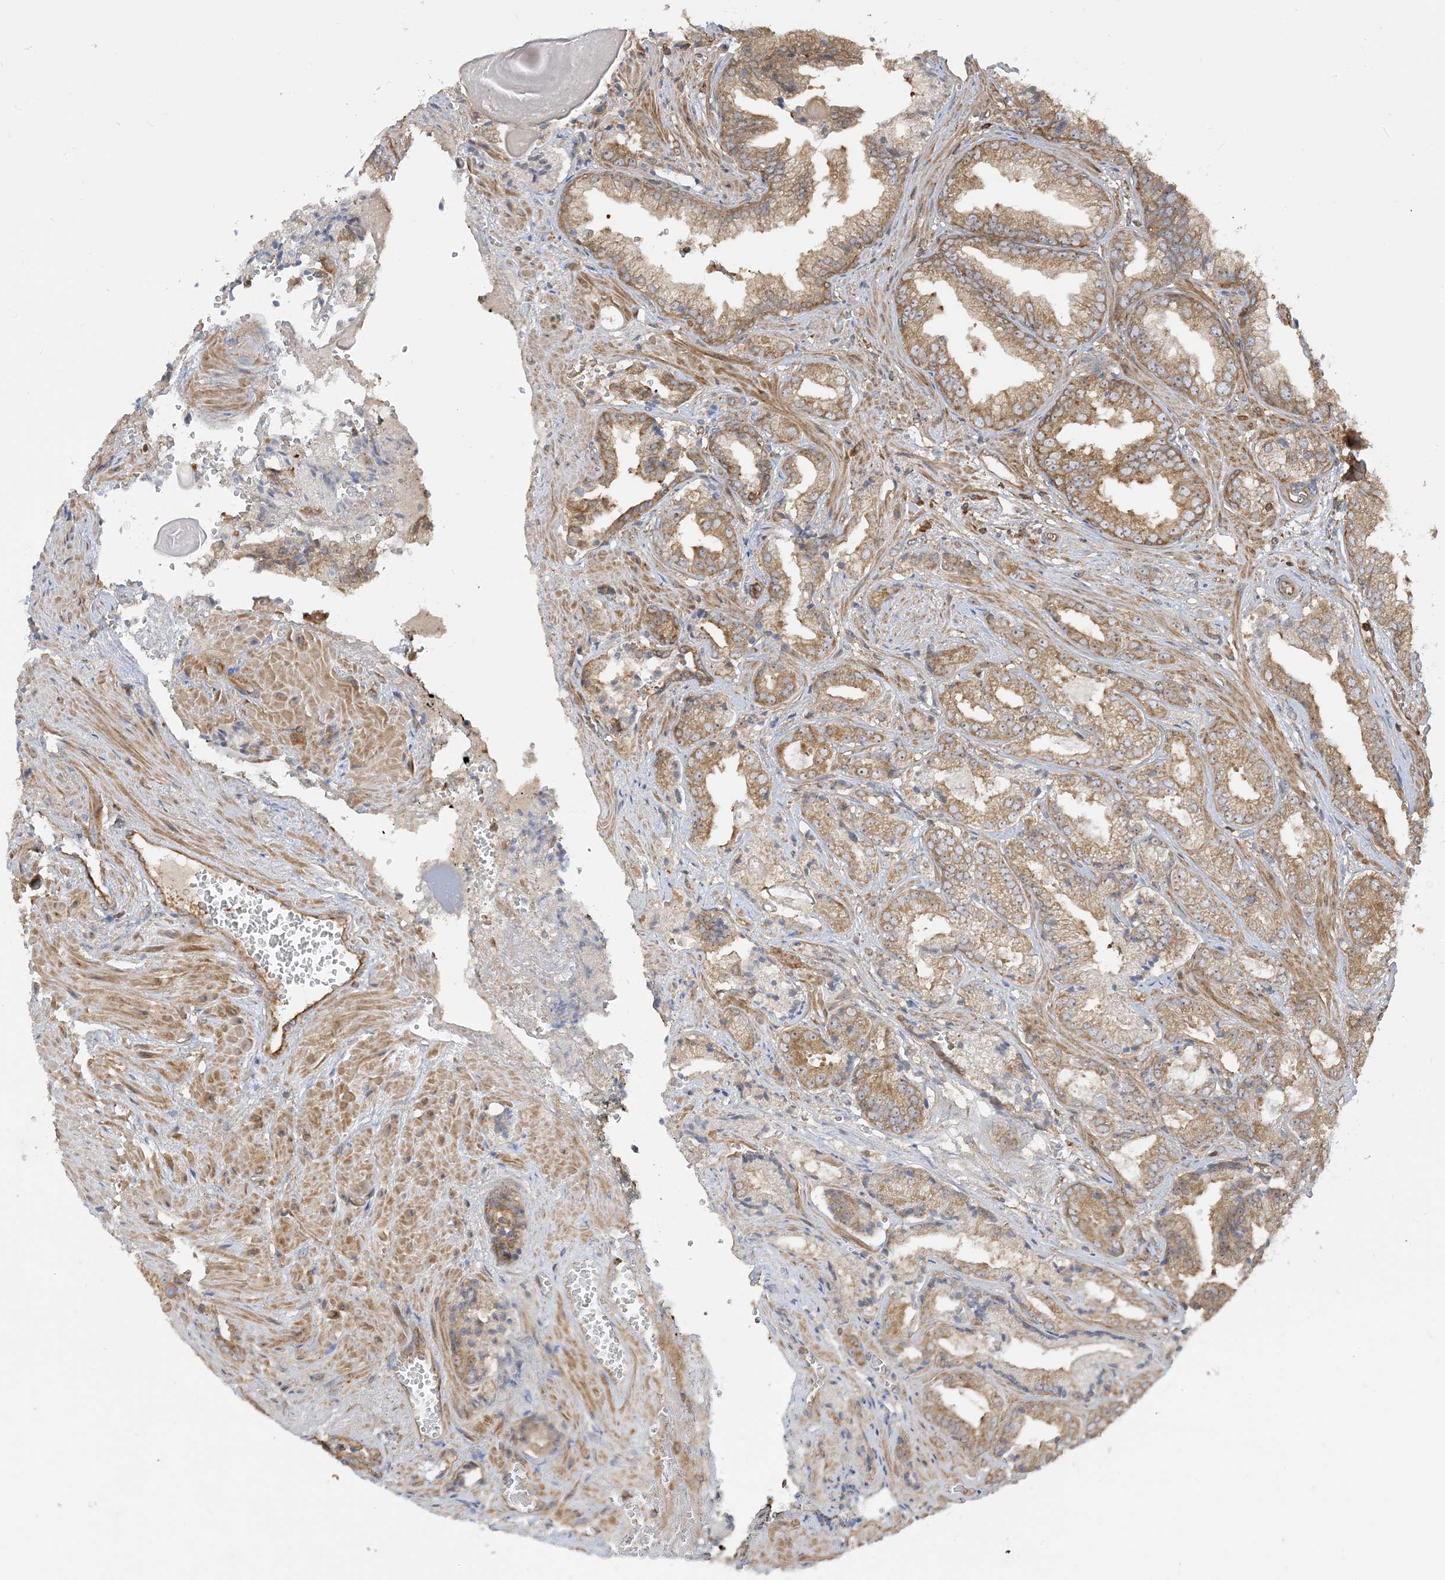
{"staining": {"intensity": "moderate", "quantity": ">75%", "location": "cytoplasmic/membranous"}, "tissue": "prostate cancer", "cell_type": "Tumor cells", "image_type": "cancer", "snomed": [{"axis": "morphology", "description": "Adenocarcinoma, High grade"}, {"axis": "topography", "description": "Prostate"}], "caption": "The photomicrograph shows staining of prostate high-grade adenocarcinoma, revealing moderate cytoplasmic/membranous protein staining (brown color) within tumor cells.", "gene": "SRP72", "patient": {"sex": "male", "age": 71}}